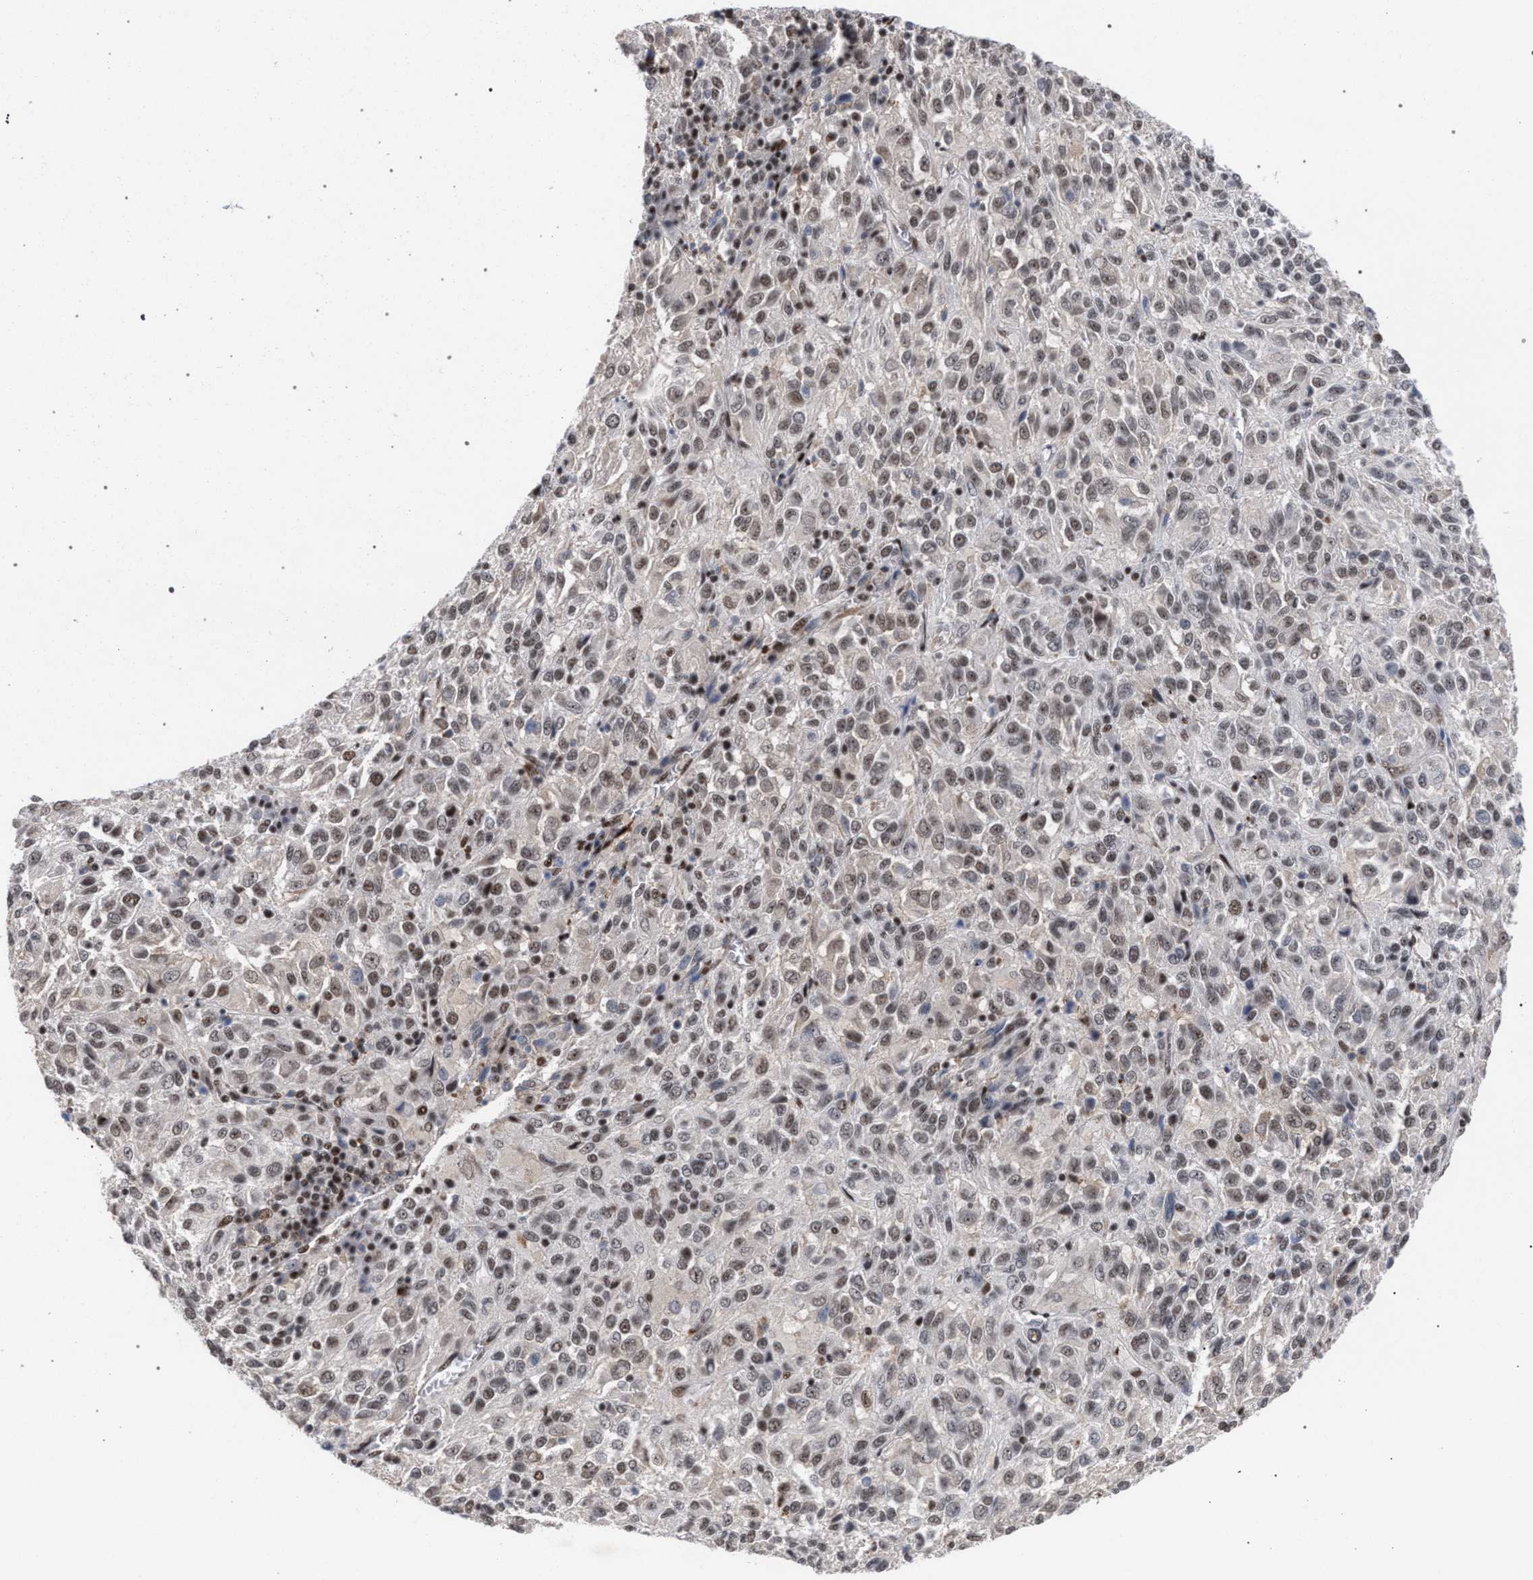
{"staining": {"intensity": "moderate", "quantity": ">75%", "location": "nuclear"}, "tissue": "melanoma", "cell_type": "Tumor cells", "image_type": "cancer", "snomed": [{"axis": "morphology", "description": "Malignant melanoma, Metastatic site"}, {"axis": "topography", "description": "Lung"}], "caption": "Protein staining displays moderate nuclear positivity in about >75% of tumor cells in melanoma. The staining is performed using DAB brown chromogen to label protein expression. The nuclei are counter-stained blue using hematoxylin.", "gene": "SCAF4", "patient": {"sex": "male", "age": 64}}